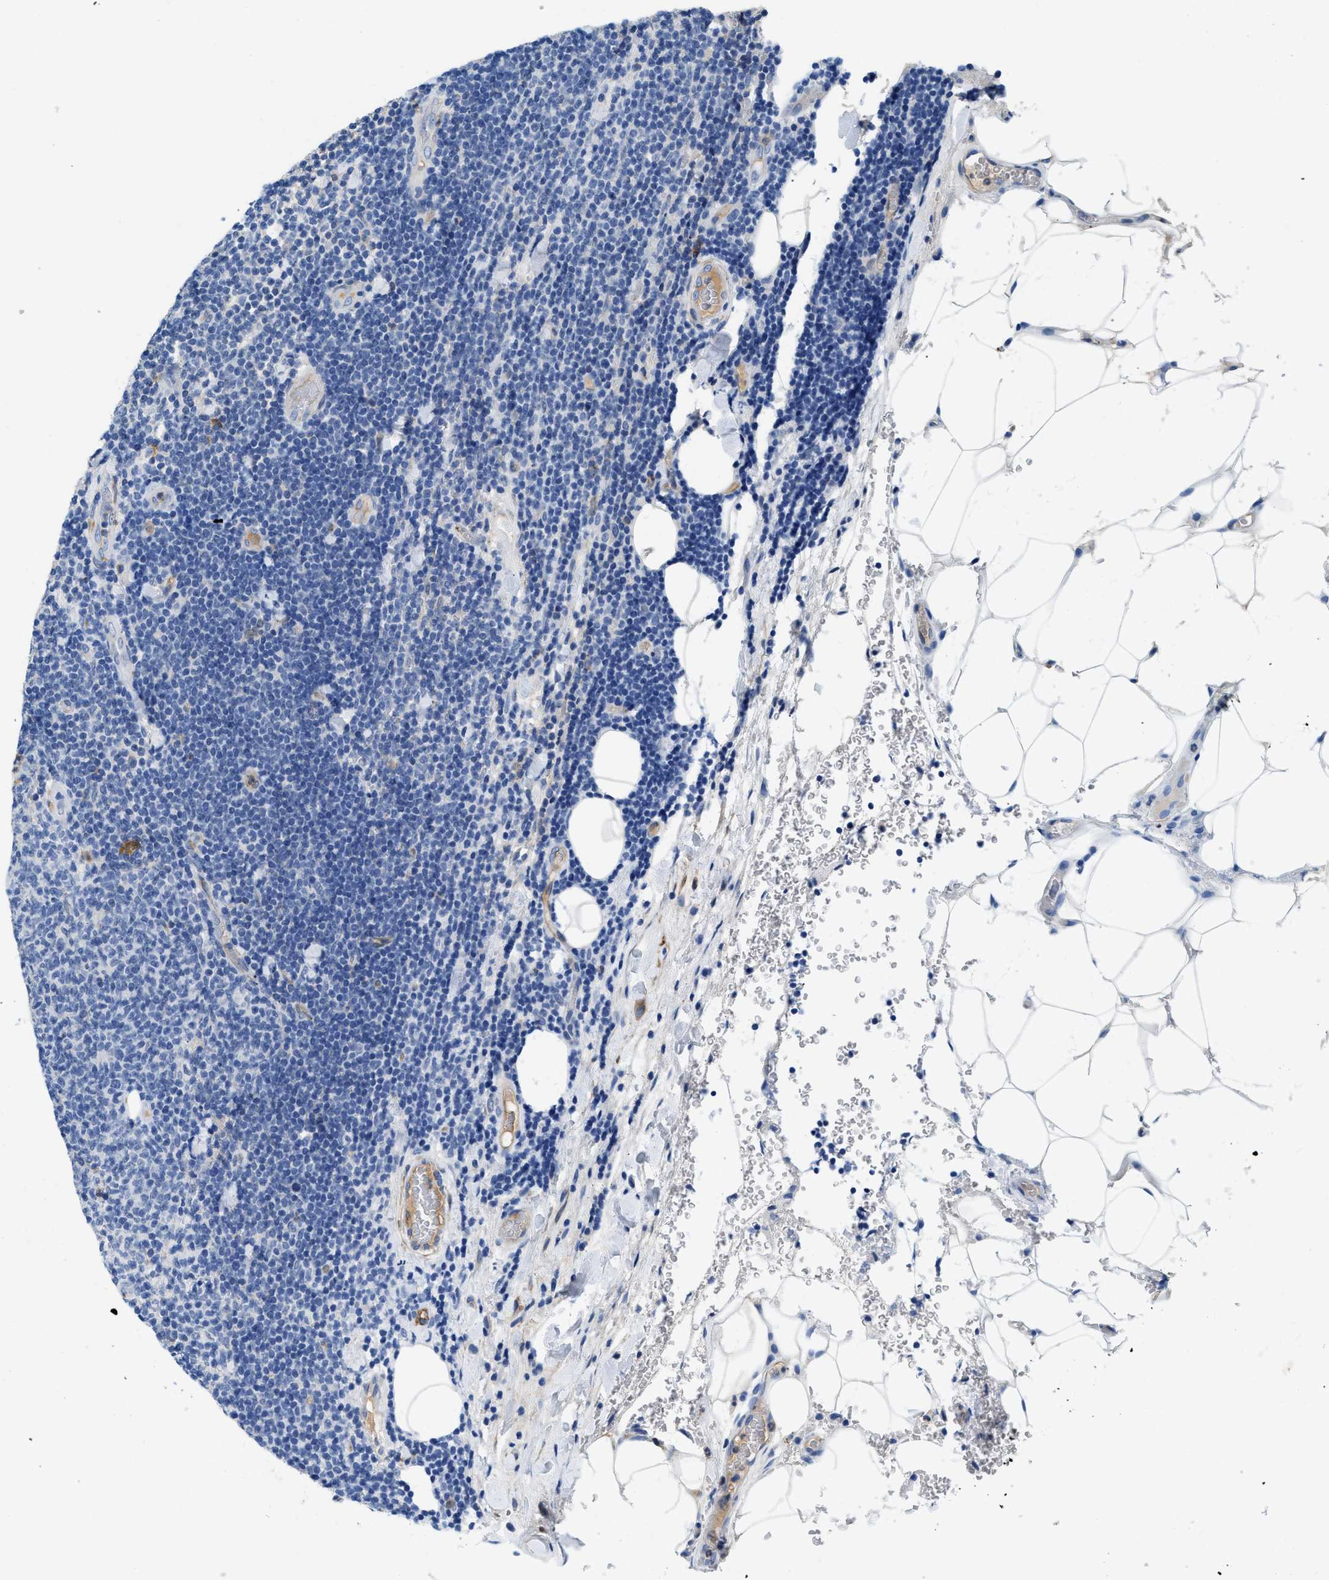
{"staining": {"intensity": "negative", "quantity": "none", "location": "none"}, "tissue": "lymphoma", "cell_type": "Tumor cells", "image_type": "cancer", "snomed": [{"axis": "morphology", "description": "Malignant lymphoma, non-Hodgkin's type, Low grade"}, {"axis": "topography", "description": "Lymph node"}], "caption": "There is no significant staining in tumor cells of low-grade malignant lymphoma, non-Hodgkin's type.", "gene": "SPEG", "patient": {"sex": "male", "age": 66}}